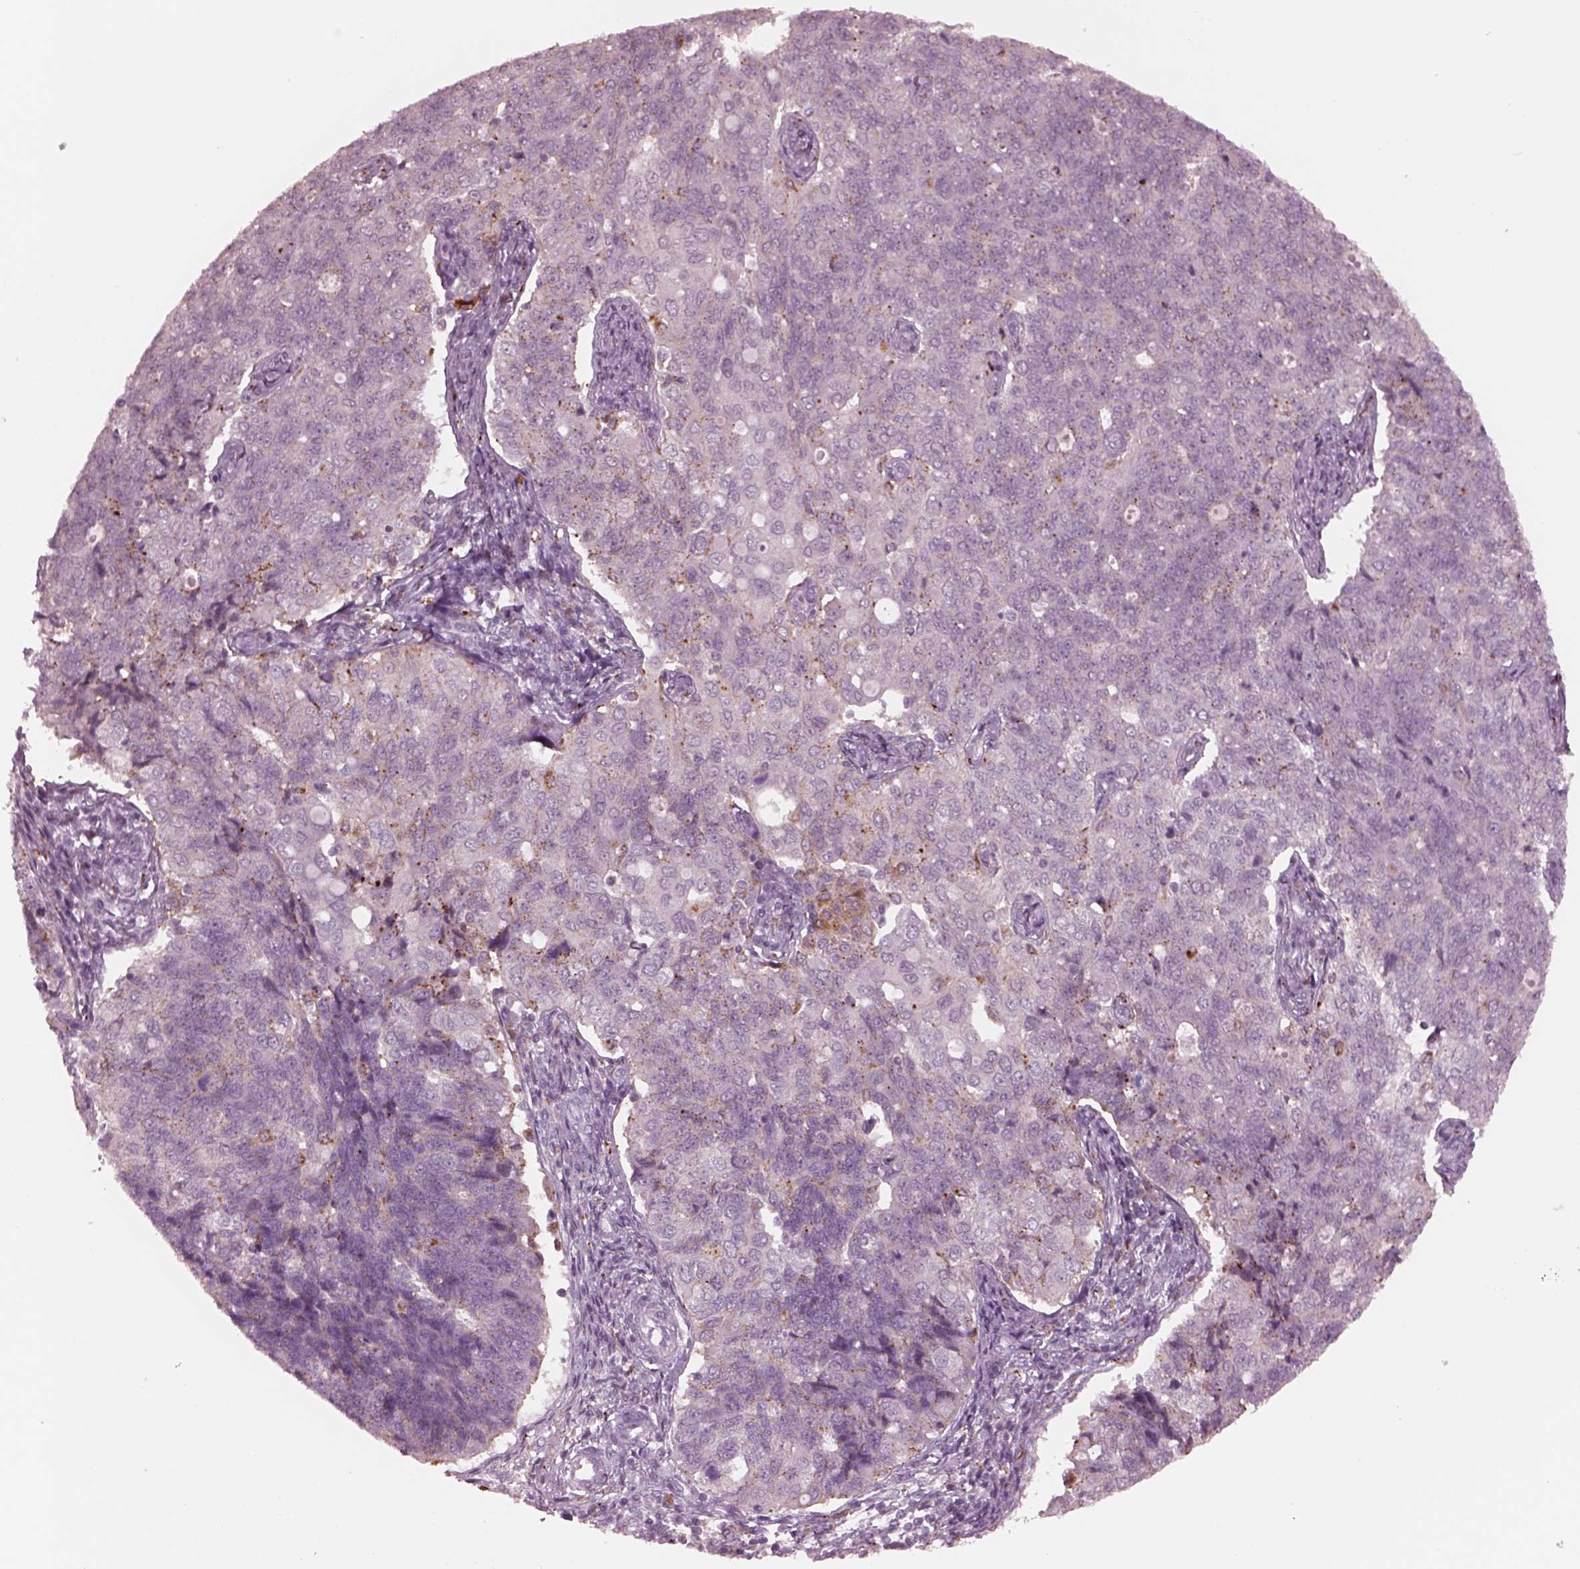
{"staining": {"intensity": "negative", "quantity": "none", "location": "none"}, "tissue": "endometrial cancer", "cell_type": "Tumor cells", "image_type": "cancer", "snomed": [{"axis": "morphology", "description": "Adenocarcinoma, NOS"}, {"axis": "topography", "description": "Endometrium"}], "caption": "This image is of adenocarcinoma (endometrial) stained with immunohistochemistry to label a protein in brown with the nuclei are counter-stained blue. There is no expression in tumor cells.", "gene": "SLAMF8", "patient": {"sex": "female", "age": 43}}